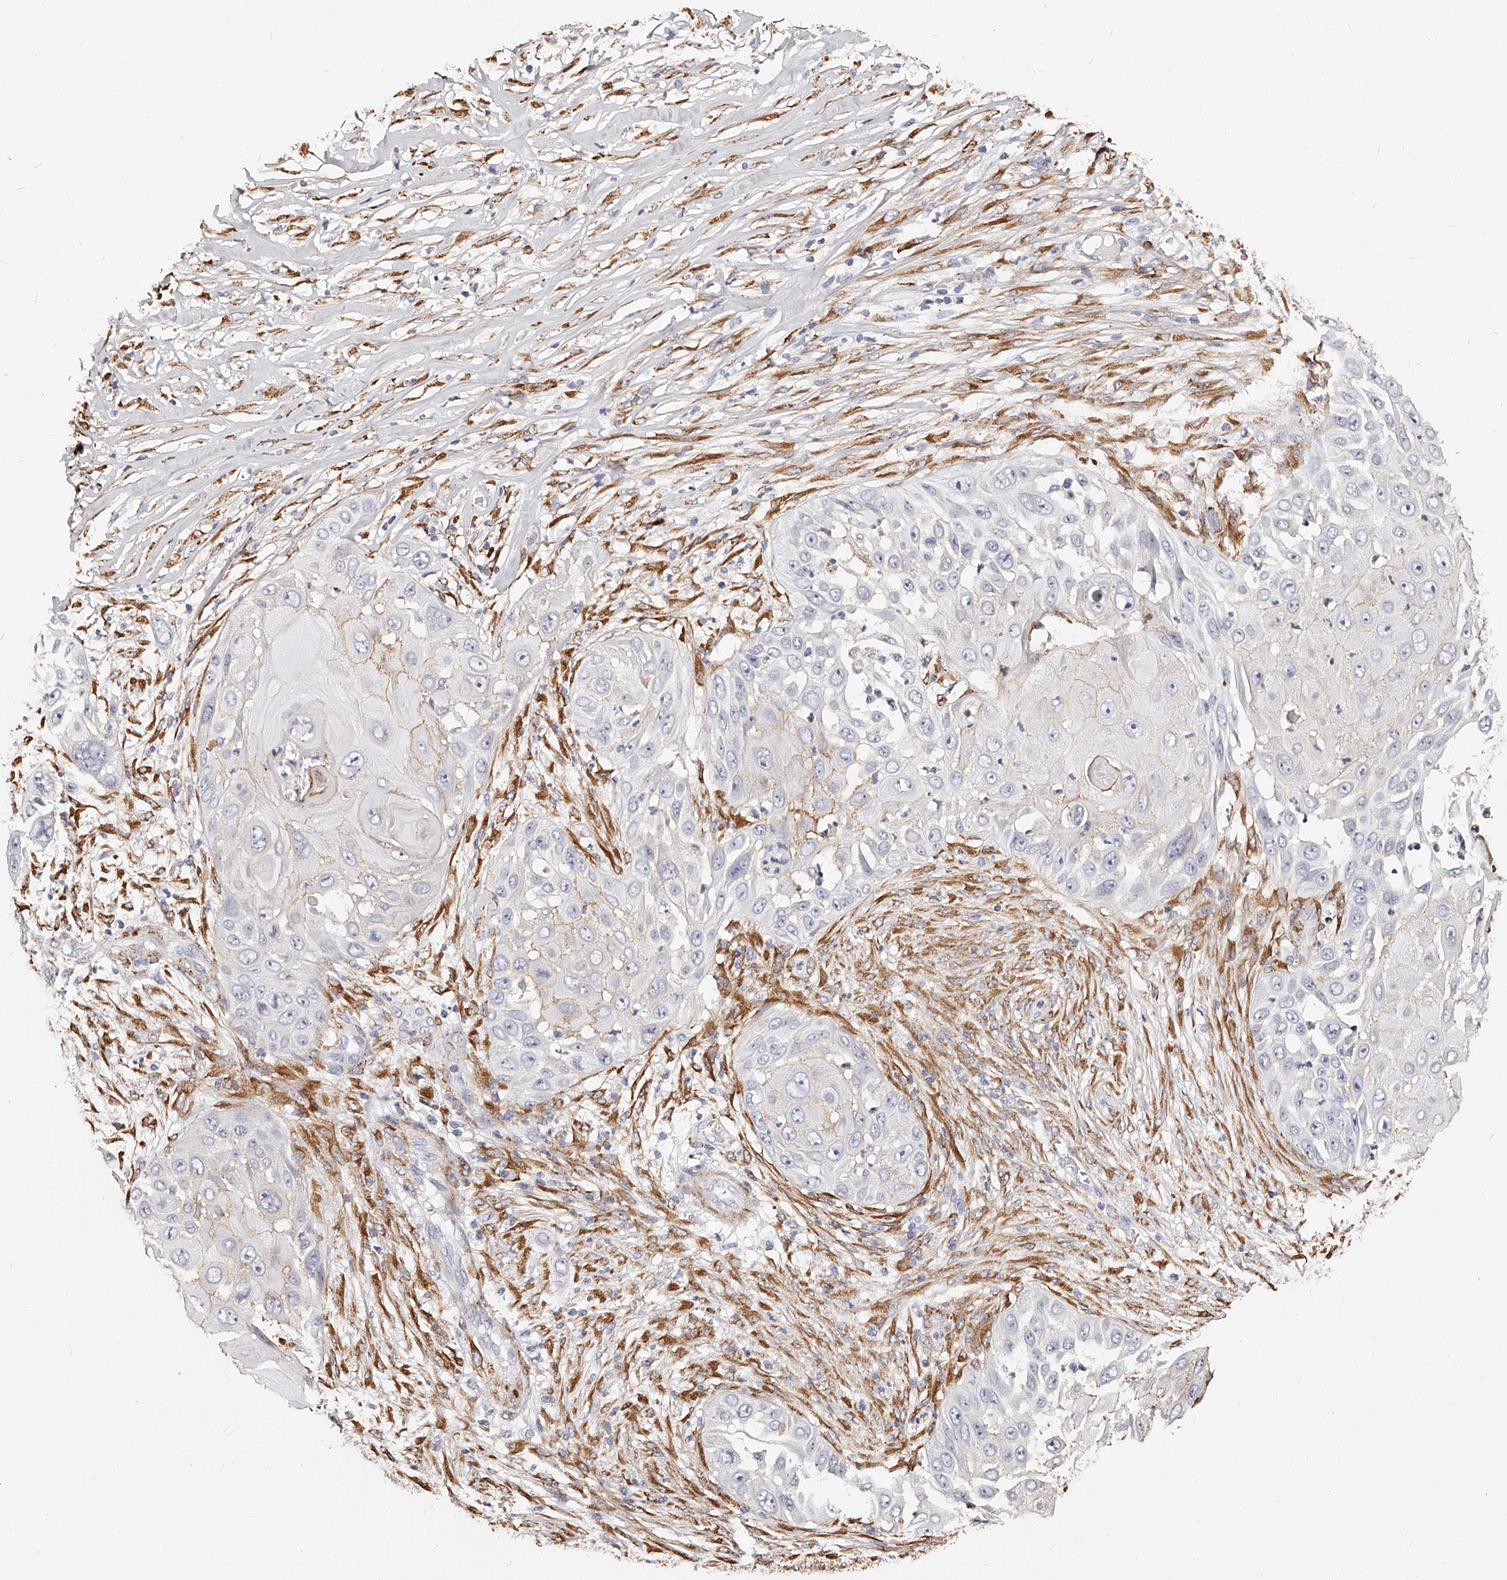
{"staining": {"intensity": "weak", "quantity": "<25%", "location": "cytoplasmic/membranous"}, "tissue": "skin cancer", "cell_type": "Tumor cells", "image_type": "cancer", "snomed": [{"axis": "morphology", "description": "Squamous cell carcinoma, NOS"}, {"axis": "topography", "description": "Skin"}], "caption": "Squamous cell carcinoma (skin) was stained to show a protein in brown. There is no significant positivity in tumor cells. The staining was performed using DAB (3,3'-diaminobenzidine) to visualize the protein expression in brown, while the nuclei were stained in blue with hematoxylin (Magnification: 20x).", "gene": "CD82", "patient": {"sex": "female", "age": 44}}